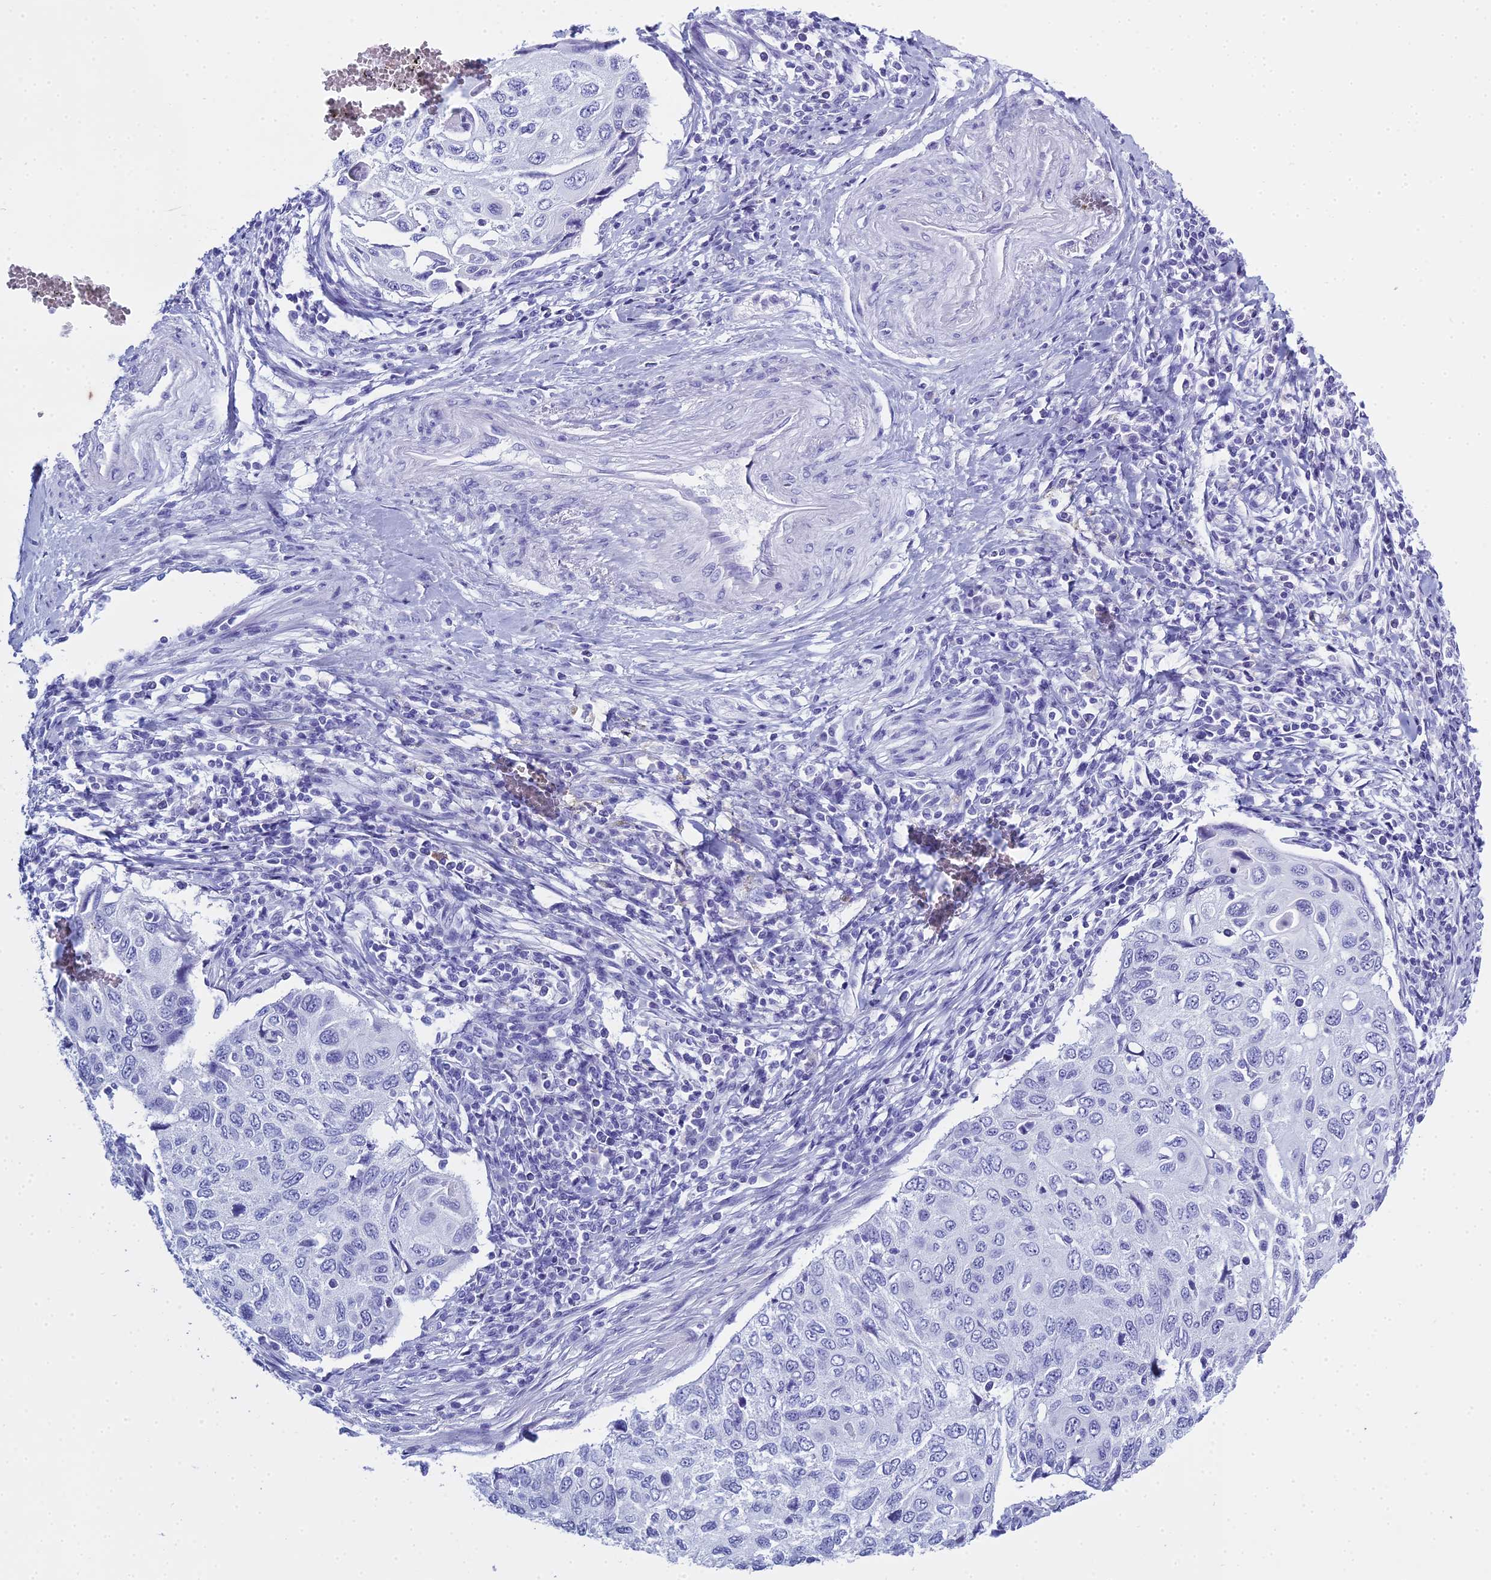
{"staining": {"intensity": "negative", "quantity": "none", "location": "none"}, "tissue": "cervical cancer", "cell_type": "Tumor cells", "image_type": "cancer", "snomed": [{"axis": "morphology", "description": "Squamous cell carcinoma, NOS"}, {"axis": "topography", "description": "Cervix"}], "caption": "A photomicrograph of cervical squamous cell carcinoma stained for a protein demonstrates no brown staining in tumor cells.", "gene": "HMGB4", "patient": {"sex": "female", "age": 70}}